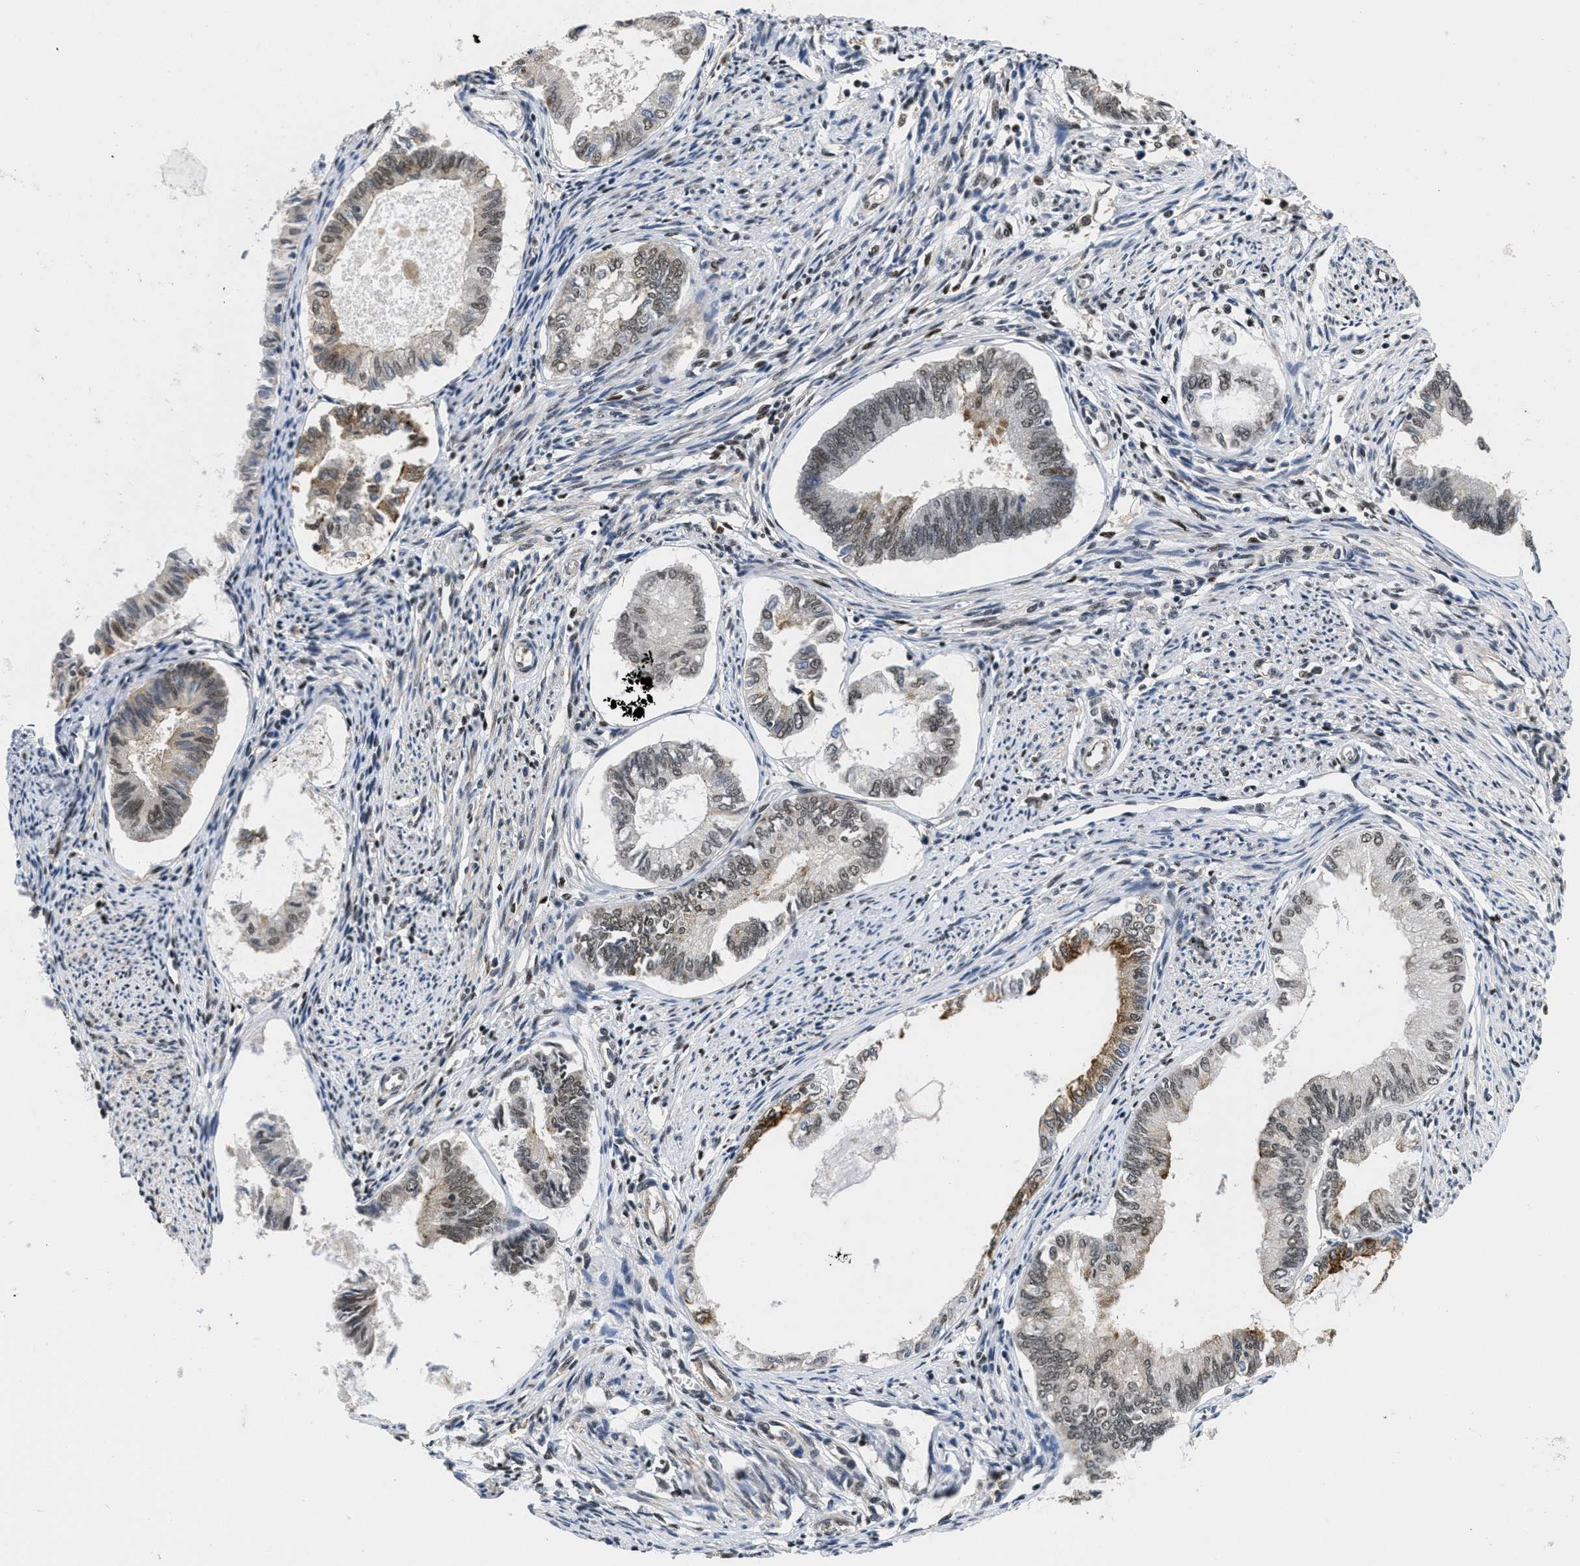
{"staining": {"intensity": "weak", "quantity": "25%-75%", "location": "cytoplasmic/membranous,nuclear"}, "tissue": "endometrial cancer", "cell_type": "Tumor cells", "image_type": "cancer", "snomed": [{"axis": "morphology", "description": "Adenocarcinoma, NOS"}, {"axis": "topography", "description": "Endometrium"}], "caption": "The immunohistochemical stain highlights weak cytoplasmic/membranous and nuclear expression in tumor cells of endometrial cancer (adenocarcinoma) tissue. The staining was performed using DAB to visualize the protein expression in brown, while the nuclei were stained in blue with hematoxylin (Magnification: 20x).", "gene": "CUL4B", "patient": {"sex": "female", "age": 86}}